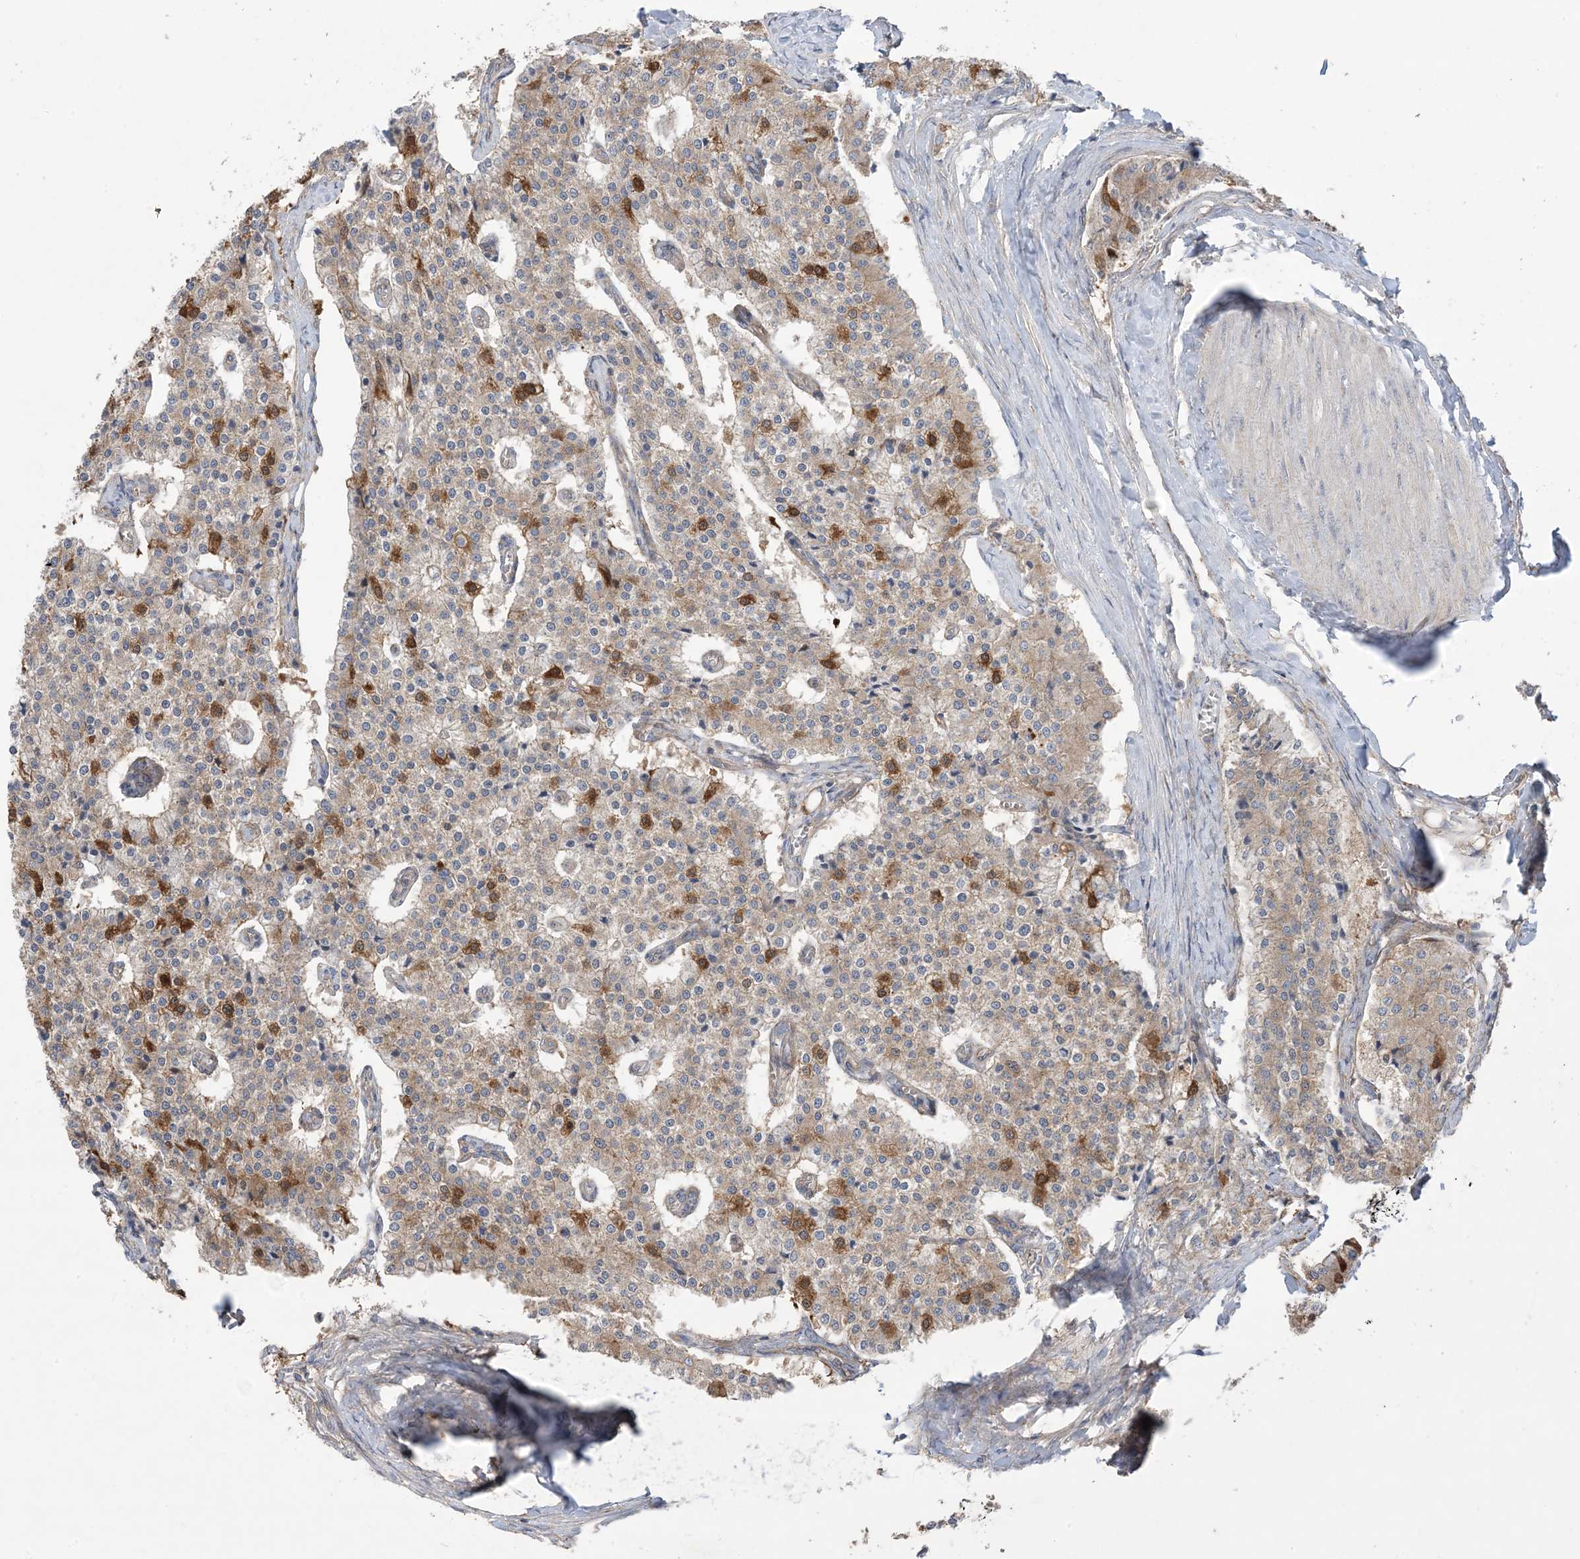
{"staining": {"intensity": "moderate", "quantity": ">75%", "location": "cytoplasmic/membranous"}, "tissue": "carcinoid", "cell_type": "Tumor cells", "image_type": "cancer", "snomed": [{"axis": "morphology", "description": "Carcinoid, malignant, NOS"}, {"axis": "topography", "description": "Colon"}], "caption": "Immunohistochemistry of carcinoid exhibits medium levels of moderate cytoplasmic/membranous staining in about >75% of tumor cells.", "gene": "CCNY", "patient": {"sex": "female", "age": 52}}